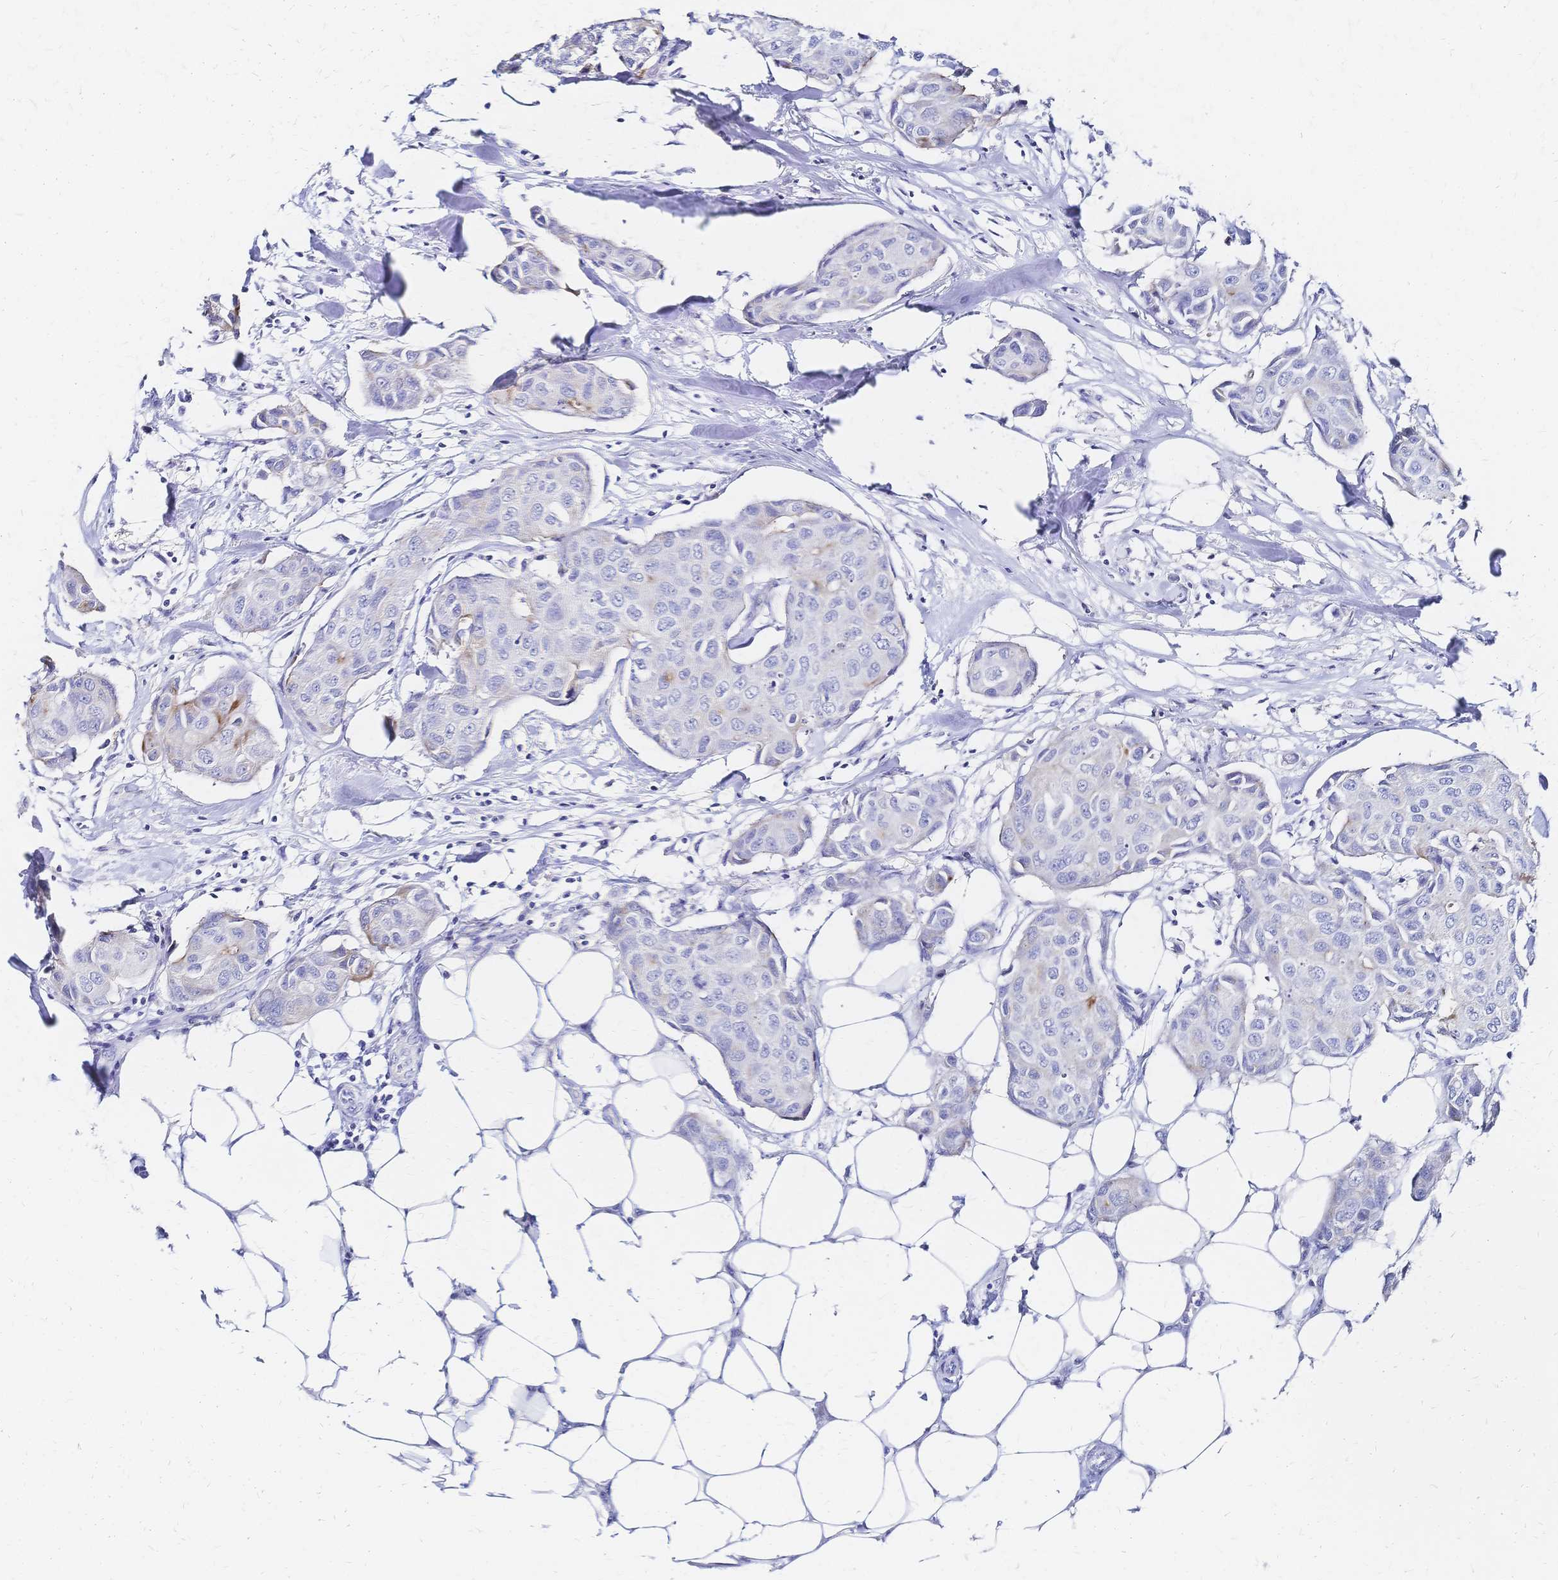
{"staining": {"intensity": "negative", "quantity": "none", "location": "none"}, "tissue": "breast cancer", "cell_type": "Tumor cells", "image_type": "cancer", "snomed": [{"axis": "morphology", "description": "Duct carcinoma"}, {"axis": "topography", "description": "Breast"}, {"axis": "topography", "description": "Lymph node"}], "caption": "The immunohistochemistry (IHC) micrograph has no significant staining in tumor cells of invasive ductal carcinoma (breast) tissue.", "gene": "SLC5A1", "patient": {"sex": "female", "age": 80}}